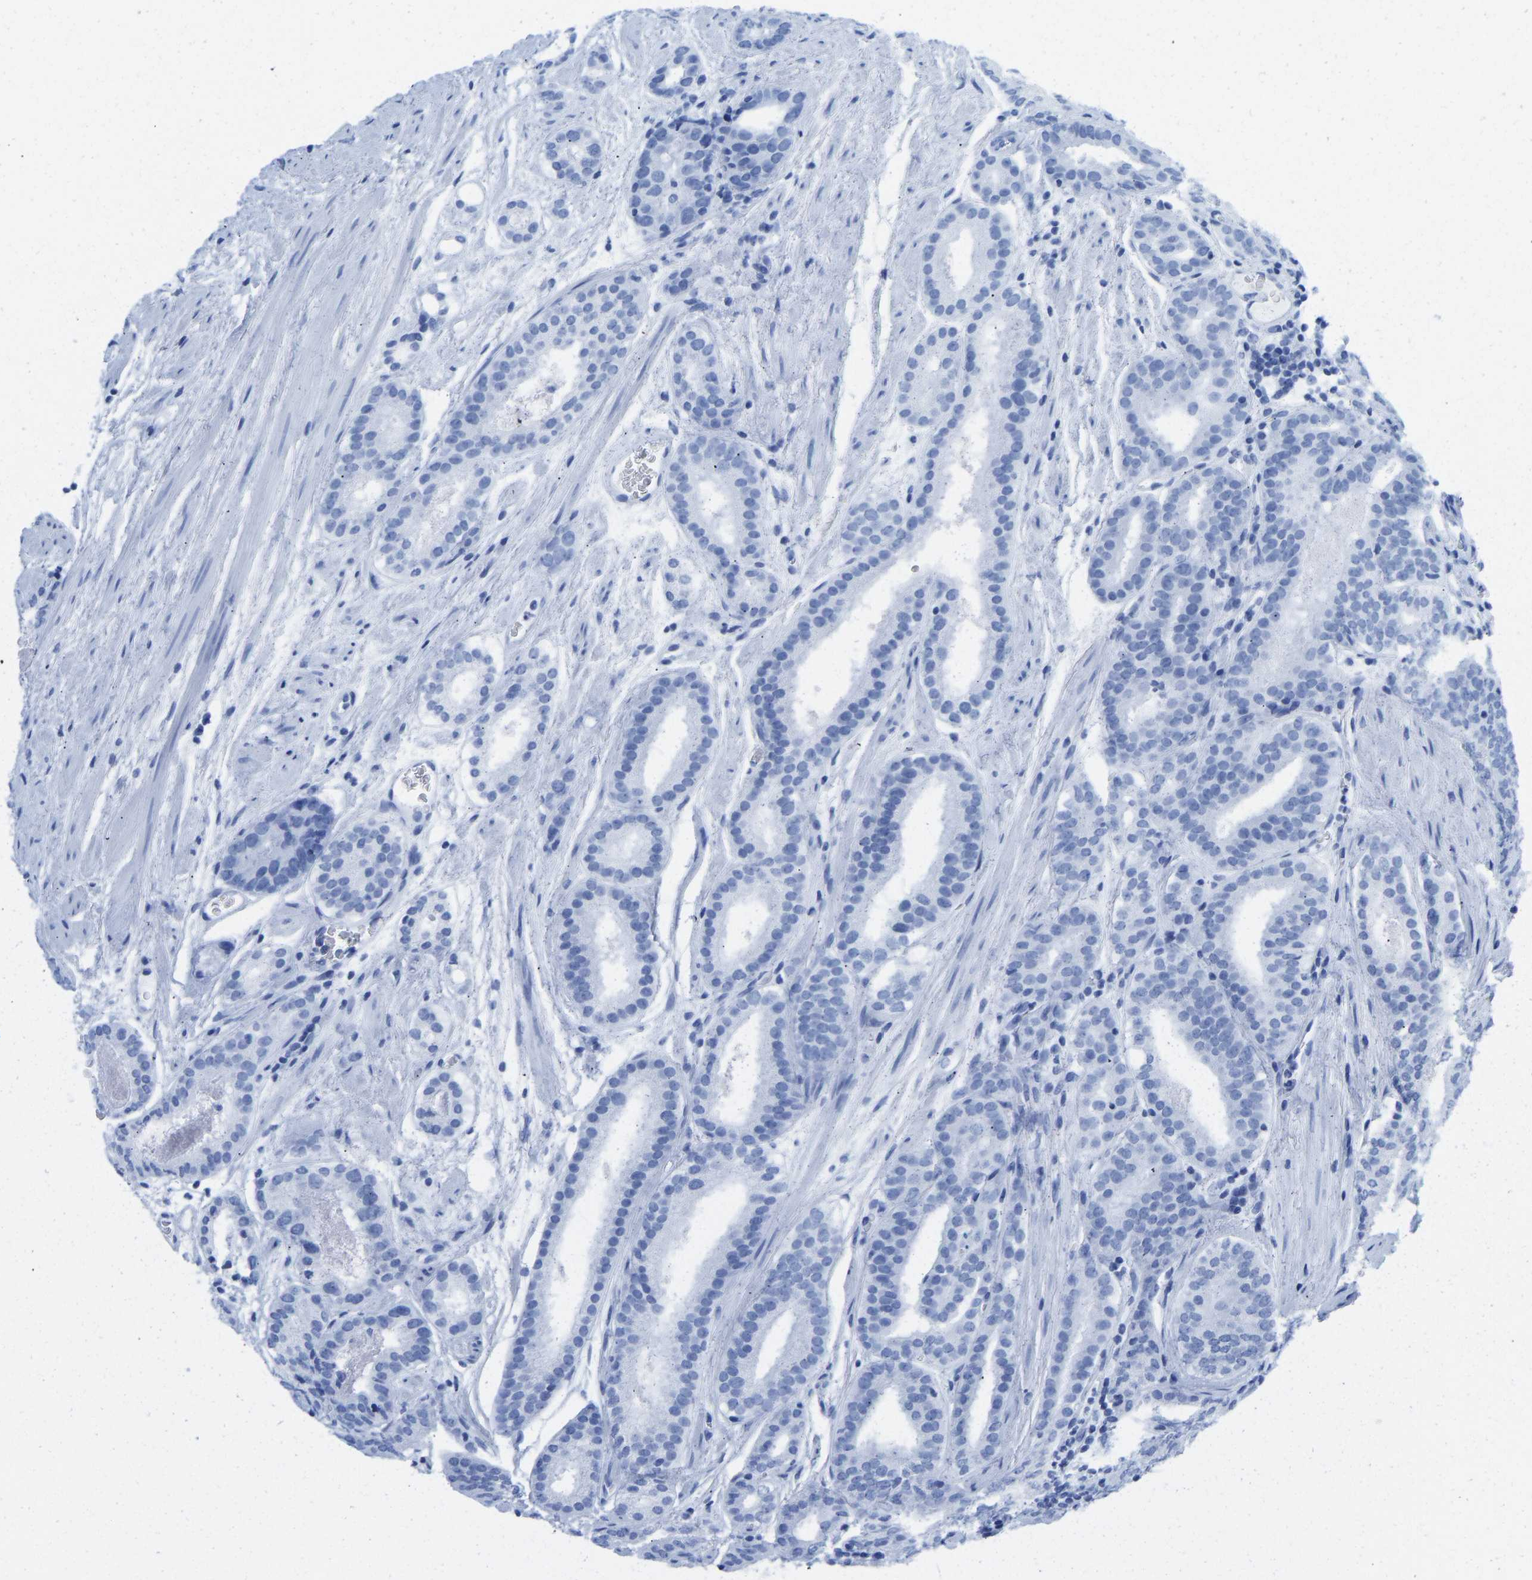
{"staining": {"intensity": "negative", "quantity": "none", "location": "none"}, "tissue": "prostate cancer", "cell_type": "Tumor cells", "image_type": "cancer", "snomed": [{"axis": "morphology", "description": "Adenocarcinoma, Low grade"}, {"axis": "topography", "description": "Prostate"}], "caption": "Immunohistochemical staining of human prostate cancer reveals no significant expression in tumor cells.", "gene": "ELMO2", "patient": {"sex": "male", "age": 69}}